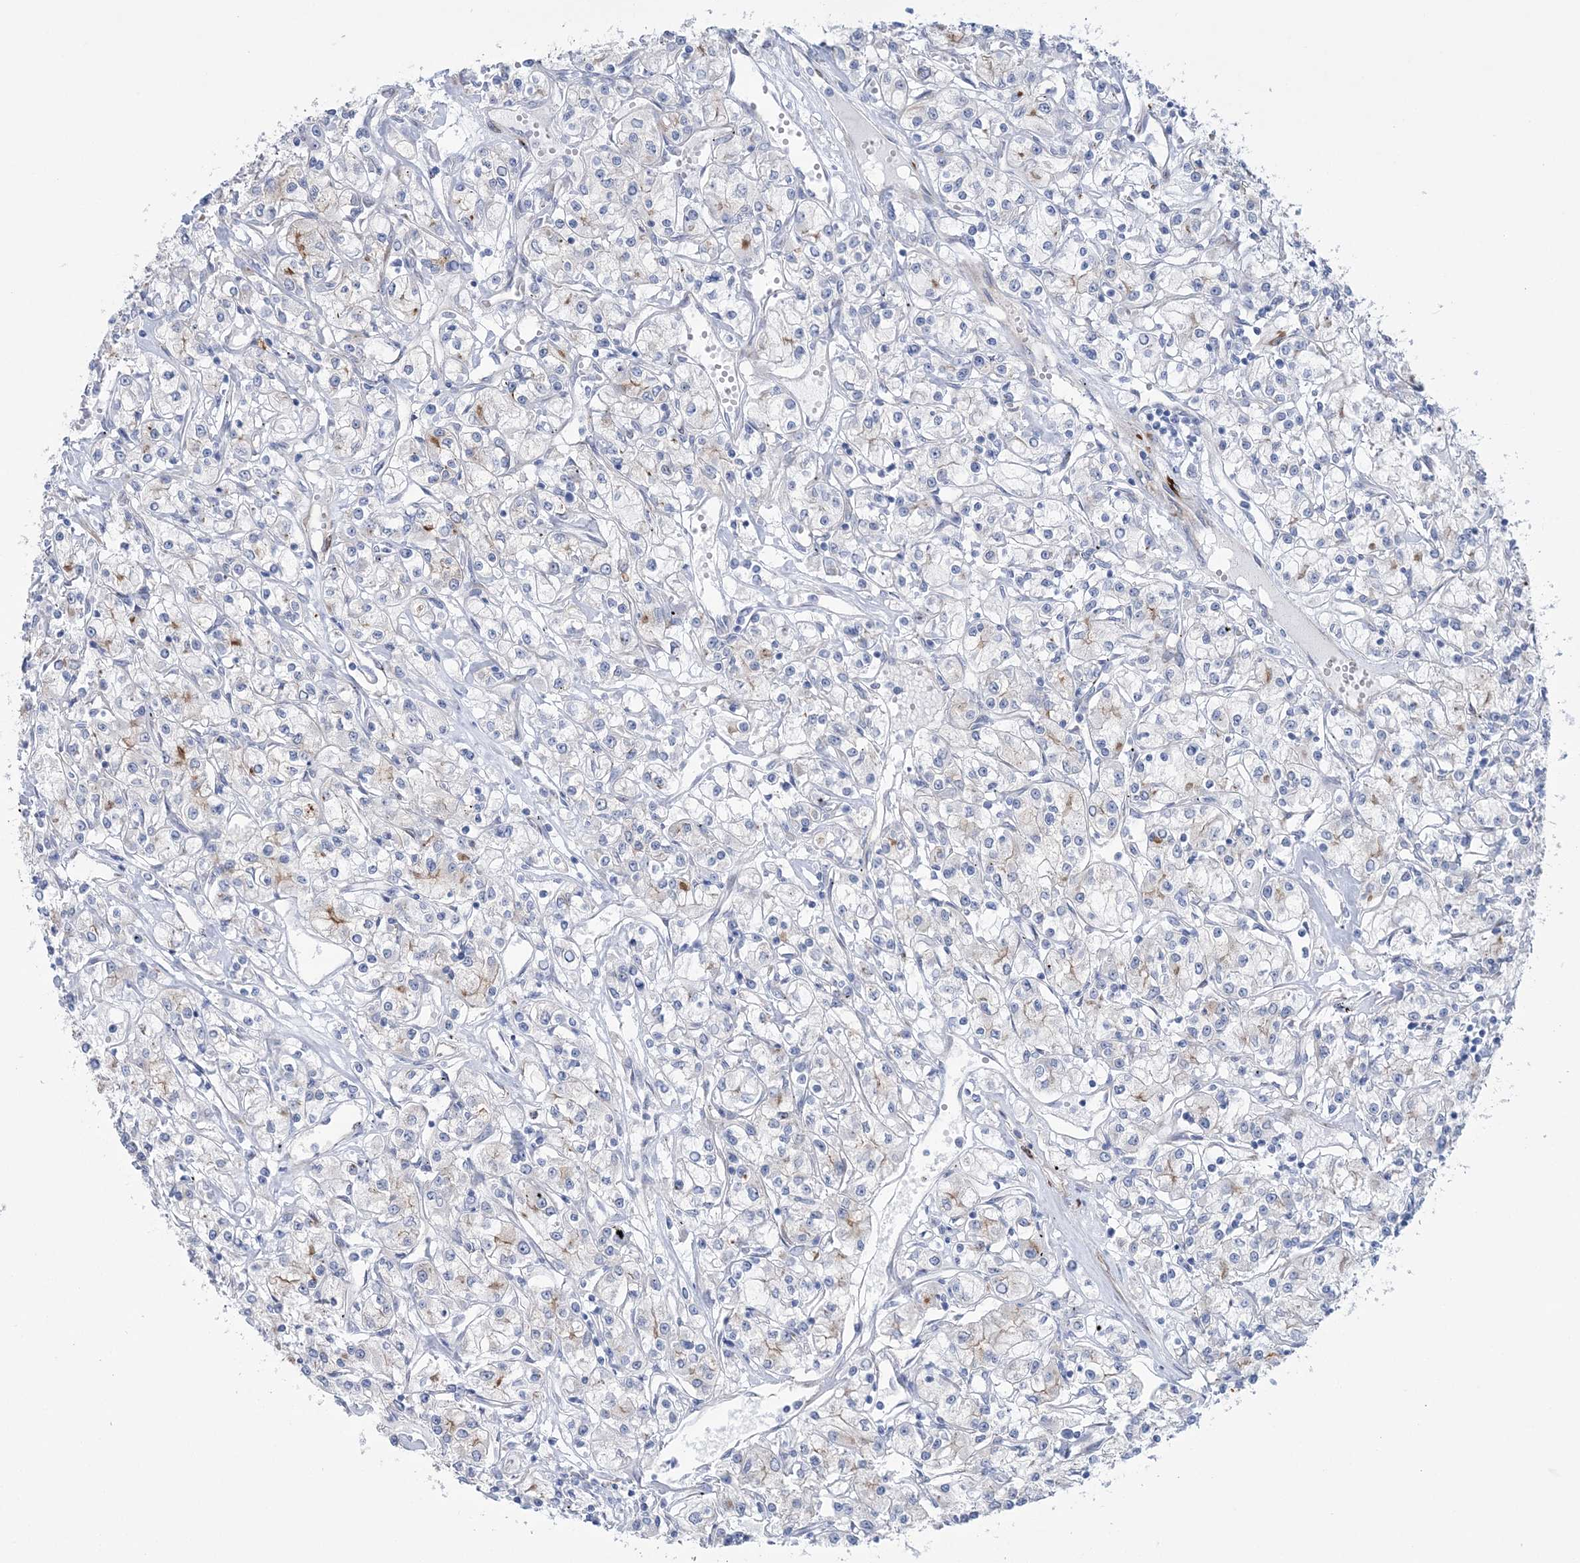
{"staining": {"intensity": "moderate", "quantity": "<25%", "location": "cytoplasmic/membranous"}, "tissue": "renal cancer", "cell_type": "Tumor cells", "image_type": "cancer", "snomed": [{"axis": "morphology", "description": "Adenocarcinoma, NOS"}, {"axis": "topography", "description": "Kidney"}], "caption": "Human renal adenocarcinoma stained for a protein (brown) shows moderate cytoplasmic/membranous positive positivity in approximately <25% of tumor cells.", "gene": "RAB11FIP5", "patient": {"sex": "female", "age": 59}}